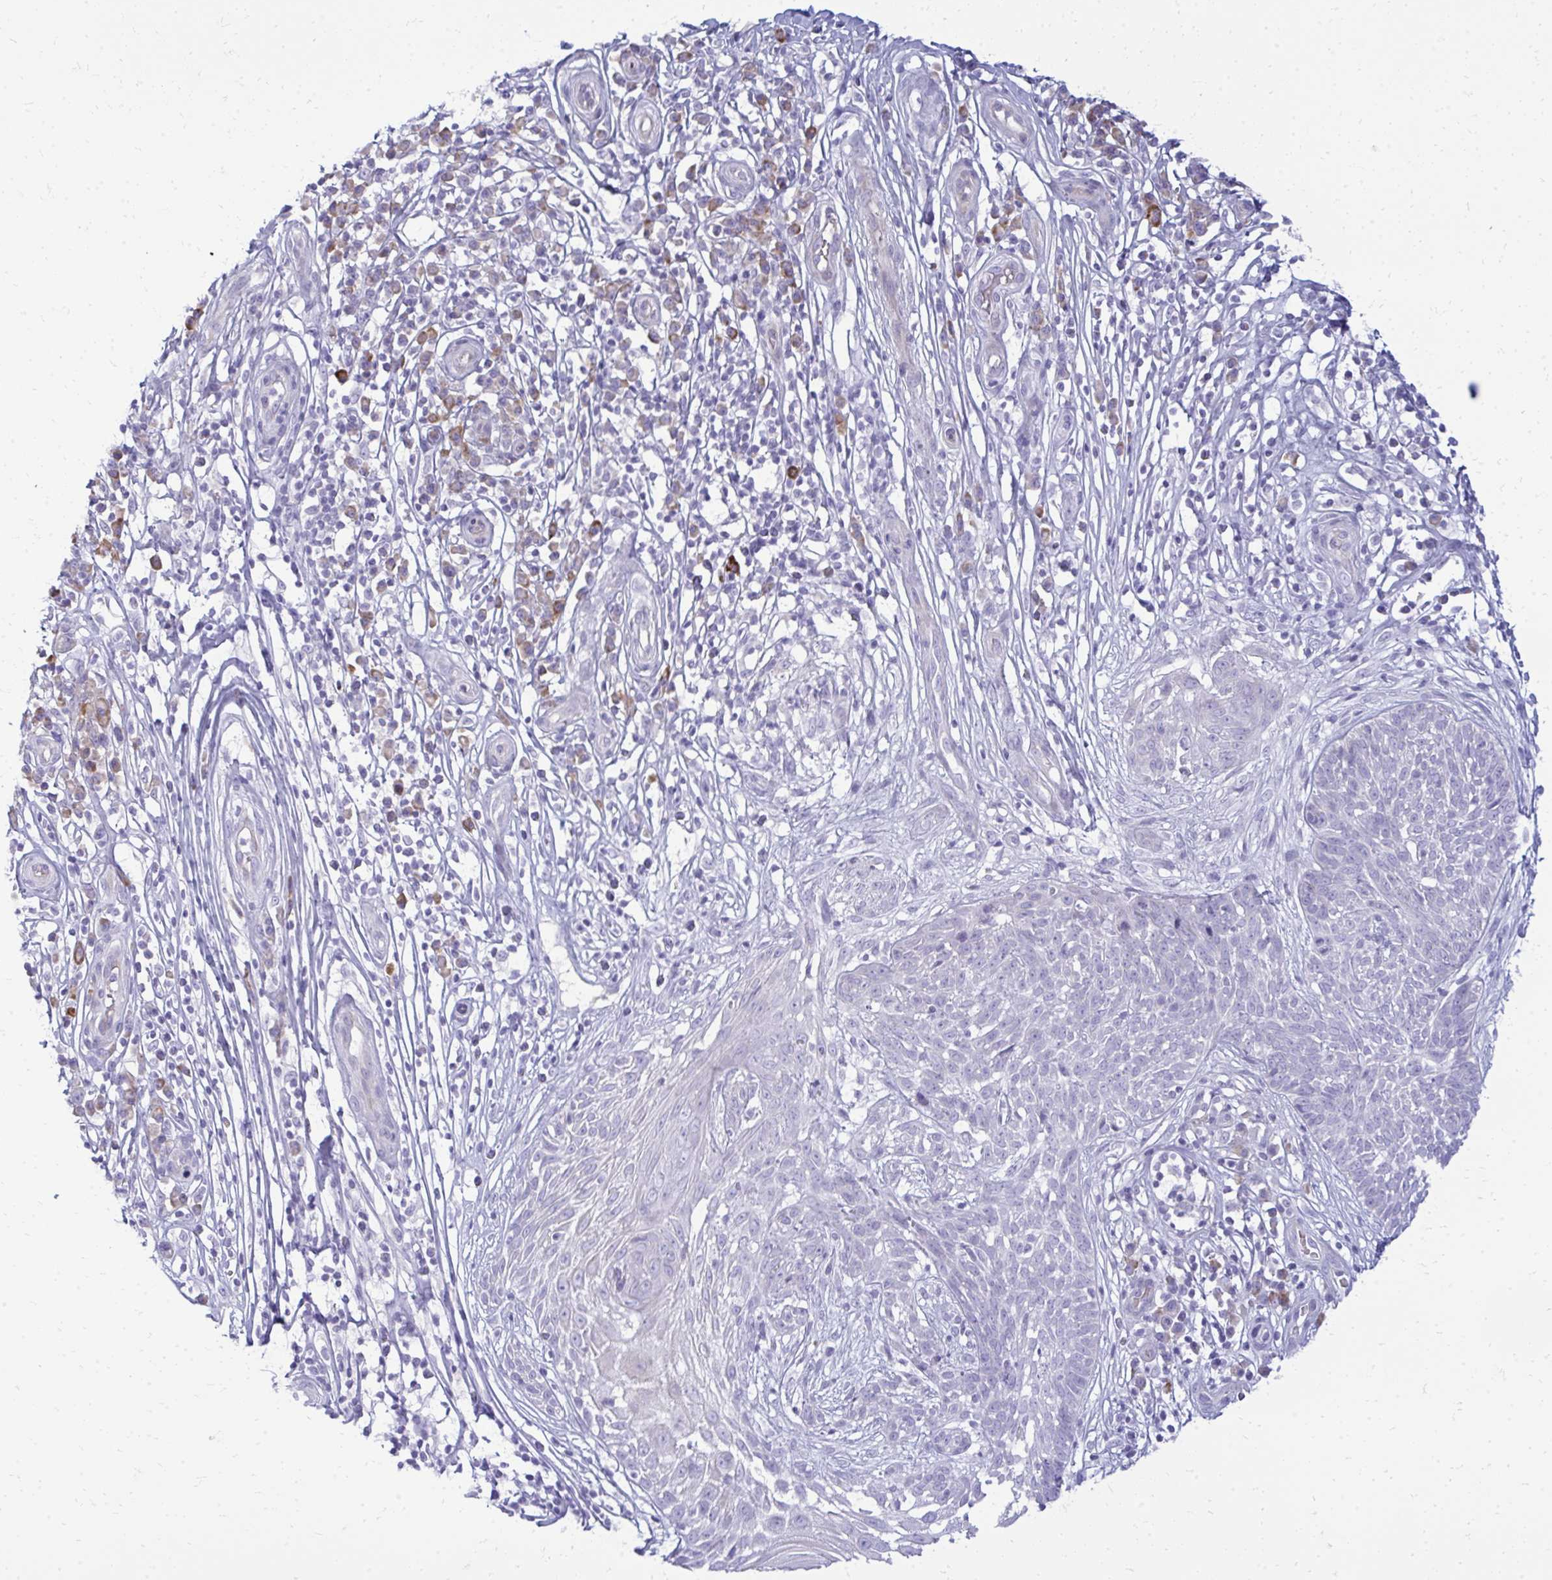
{"staining": {"intensity": "negative", "quantity": "none", "location": "none"}, "tissue": "skin cancer", "cell_type": "Tumor cells", "image_type": "cancer", "snomed": [{"axis": "morphology", "description": "Basal cell carcinoma"}, {"axis": "topography", "description": "Skin"}, {"axis": "topography", "description": "Skin, foot"}], "caption": "Tumor cells show no significant expression in skin cancer (basal cell carcinoma). (DAB (3,3'-diaminobenzidine) immunohistochemistry (IHC) with hematoxylin counter stain).", "gene": "TSPEAR", "patient": {"sex": "female", "age": 86}}